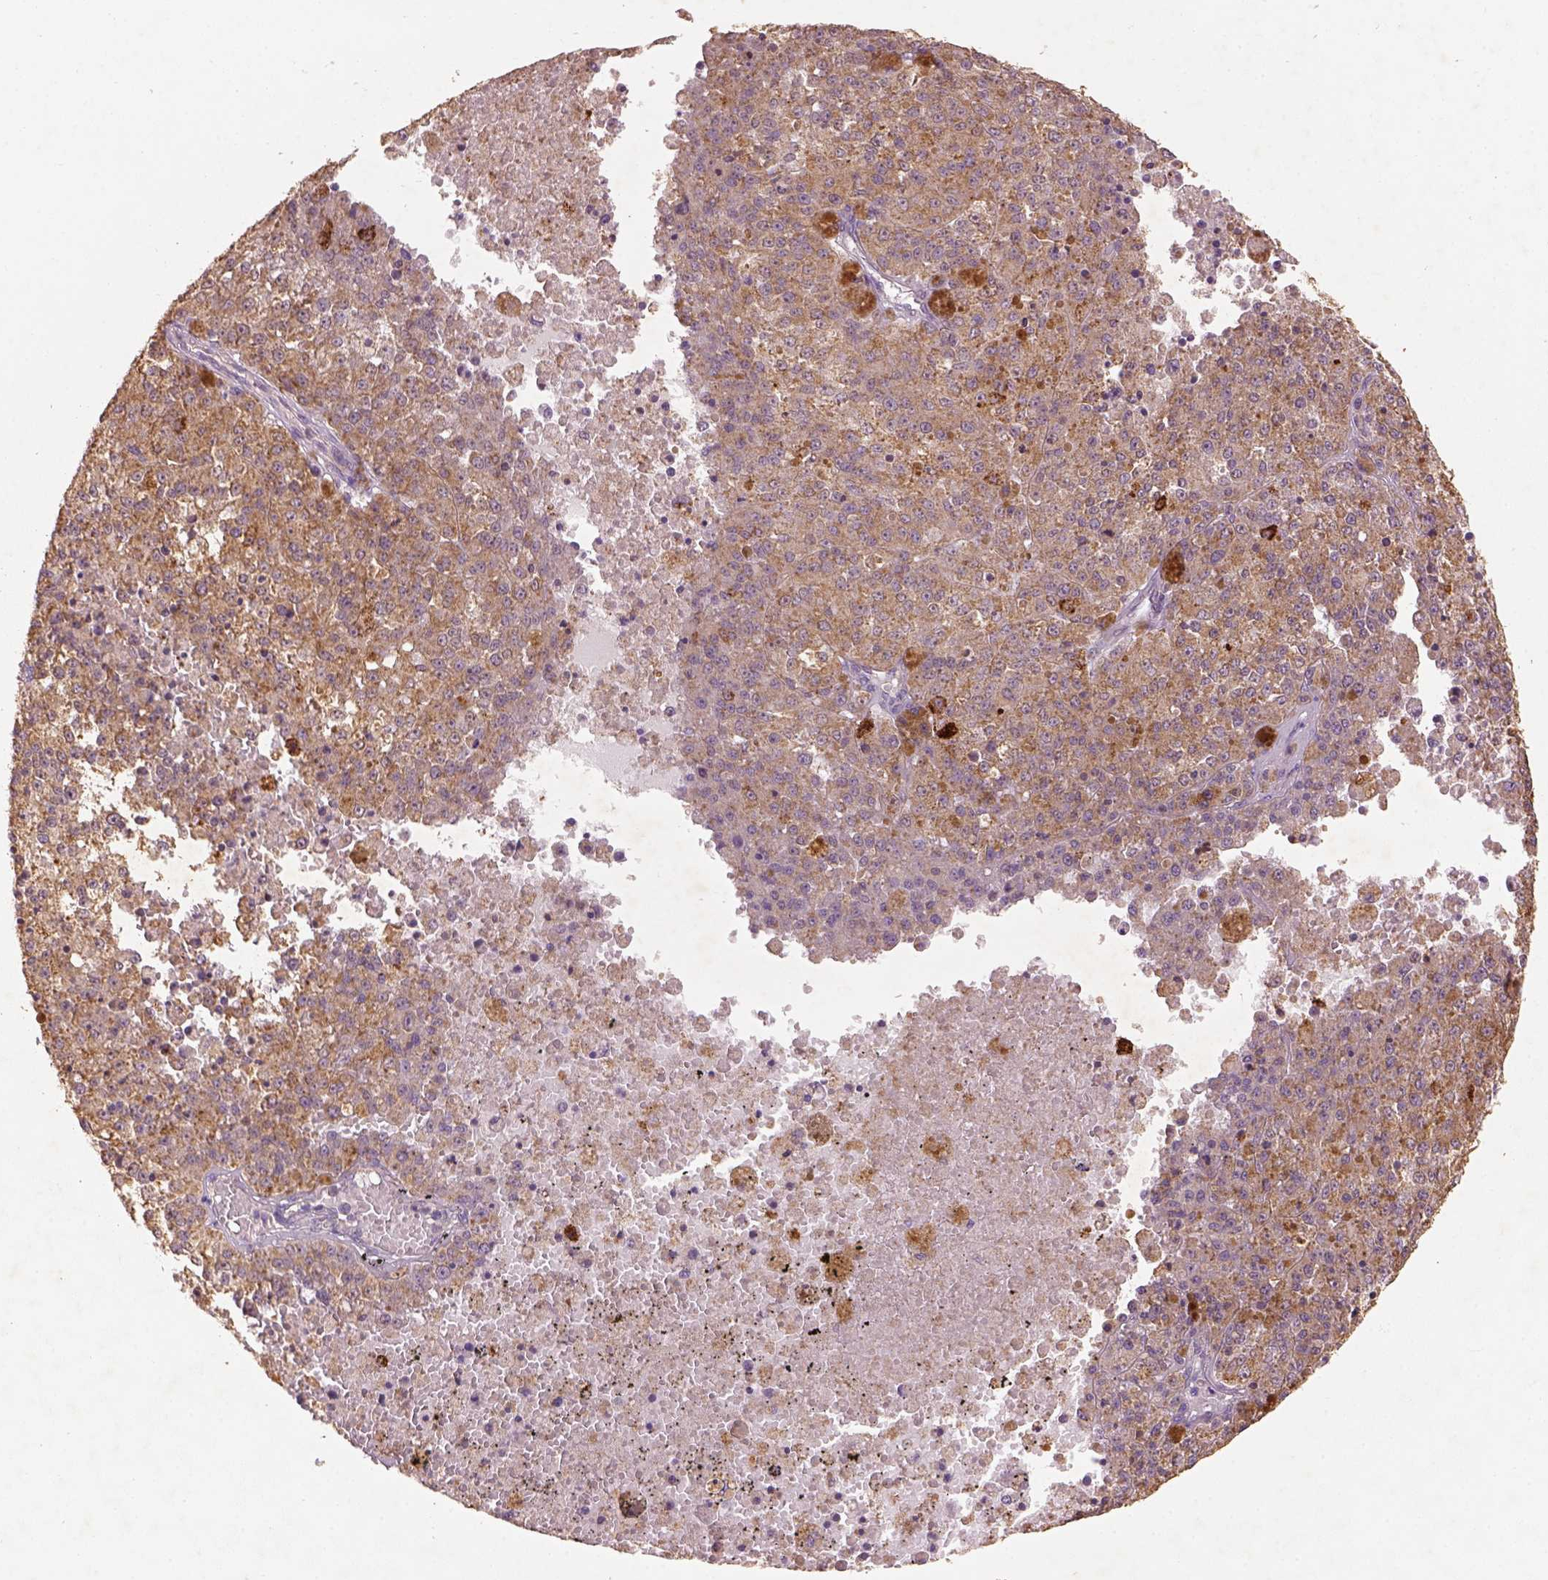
{"staining": {"intensity": "moderate", "quantity": ">75%", "location": "cytoplasmic/membranous"}, "tissue": "melanoma", "cell_type": "Tumor cells", "image_type": "cancer", "snomed": [{"axis": "morphology", "description": "Malignant melanoma, Metastatic site"}, {"axis": "topography", "description": "Lymph node"}], "caption": "Immunohistochemical staining of melanoma displays medium levels of moderate cytoplasmic/membranous protein positivity in about >75% of tumor cells.", "gene": "AP2B1", "patient": {"sex": "female", "age": 64}}